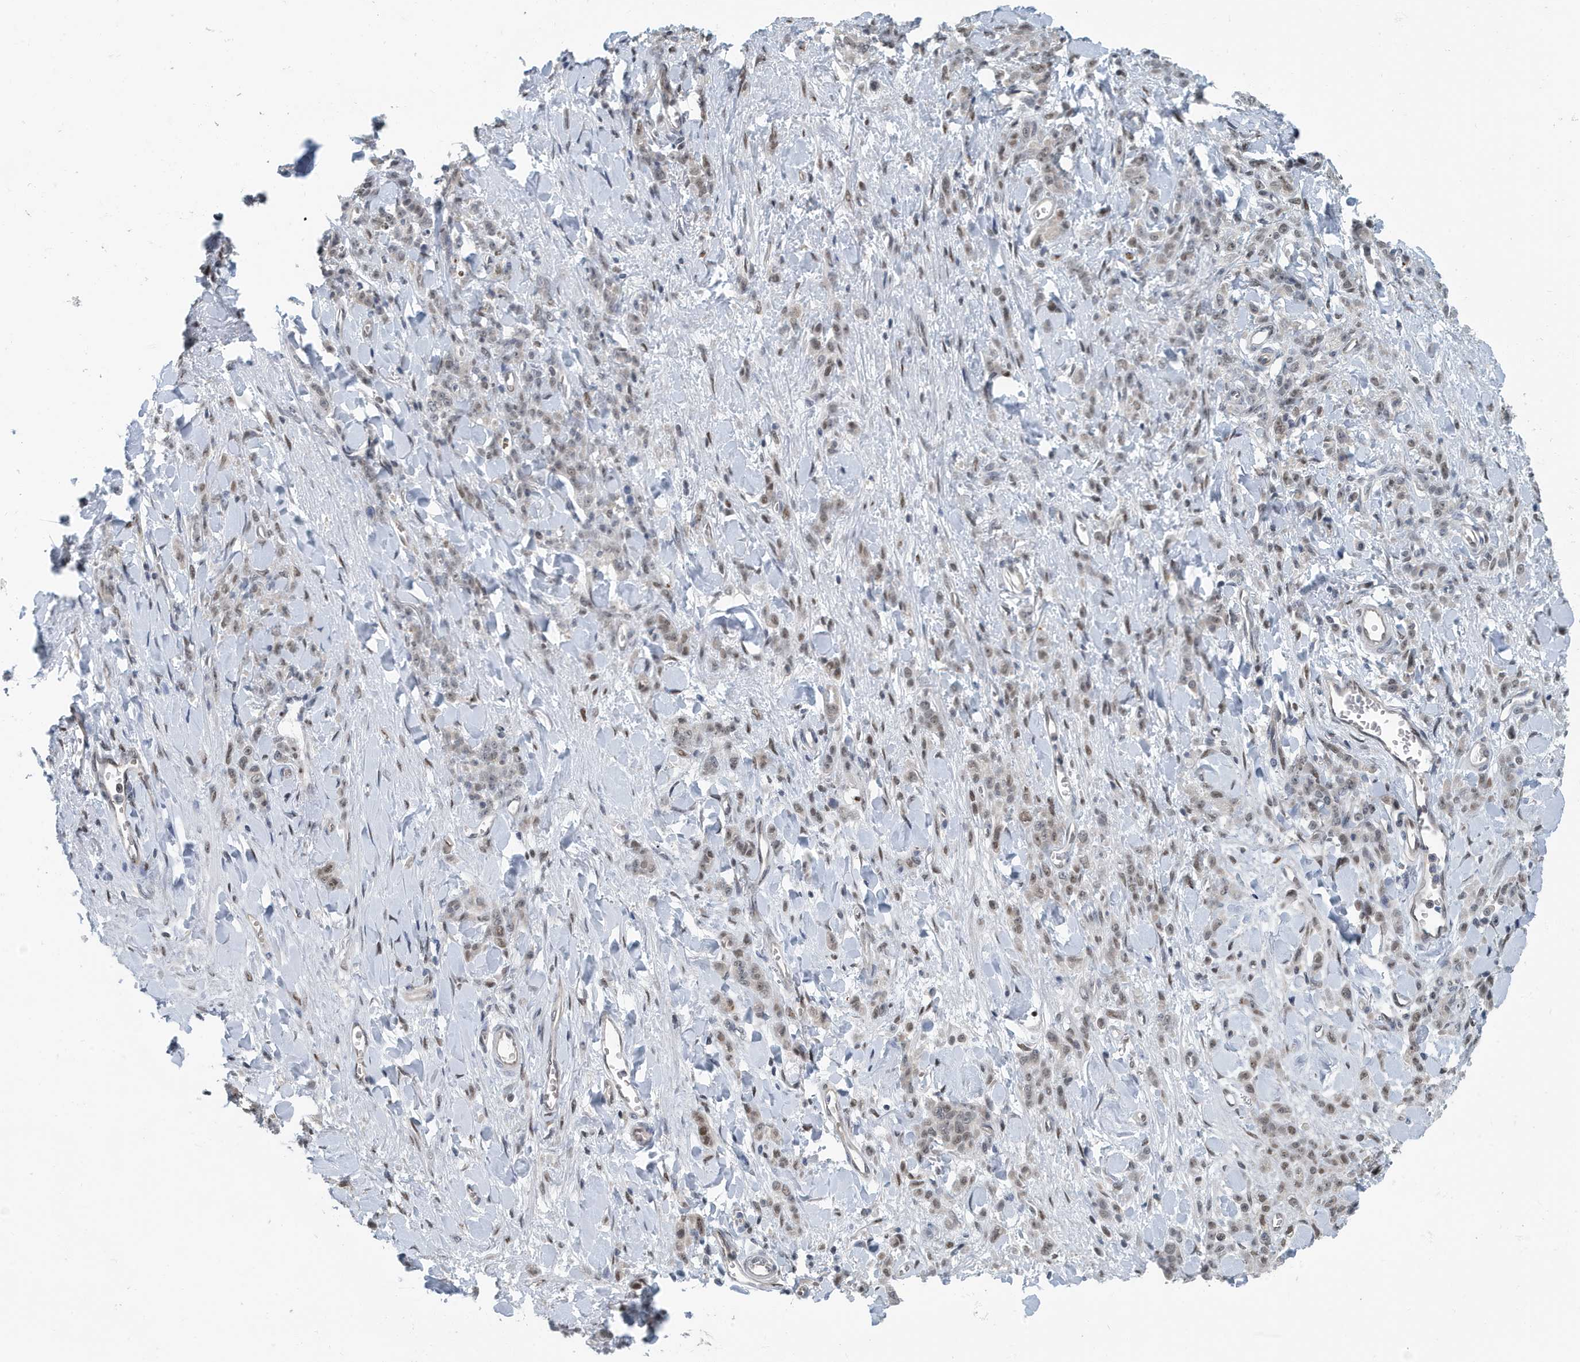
{"staining": {"intensity": "weak", "quantity": ">75%", "location": "nuclear"}, "tissue": "stomach cancer", "cell_type": "Tumor cells", "image_type": "cancer", "snomed": [{"axis": "morphology", "description": "Normal tissue, NOS"}, {"axis": "morphology", "description": "Adenocarcinoma, NOS"}, {"axis": "topography", "description": "Stomach"}], "caption": "DAB (3,3'-diaminobenzidine) immunohistochemical staining of stomach cancer shows weak nuclear protein positivity in approximately >75% of tumor cells.", "gene": "KIF15", "patient": {"sex": "male", "age": 82}}